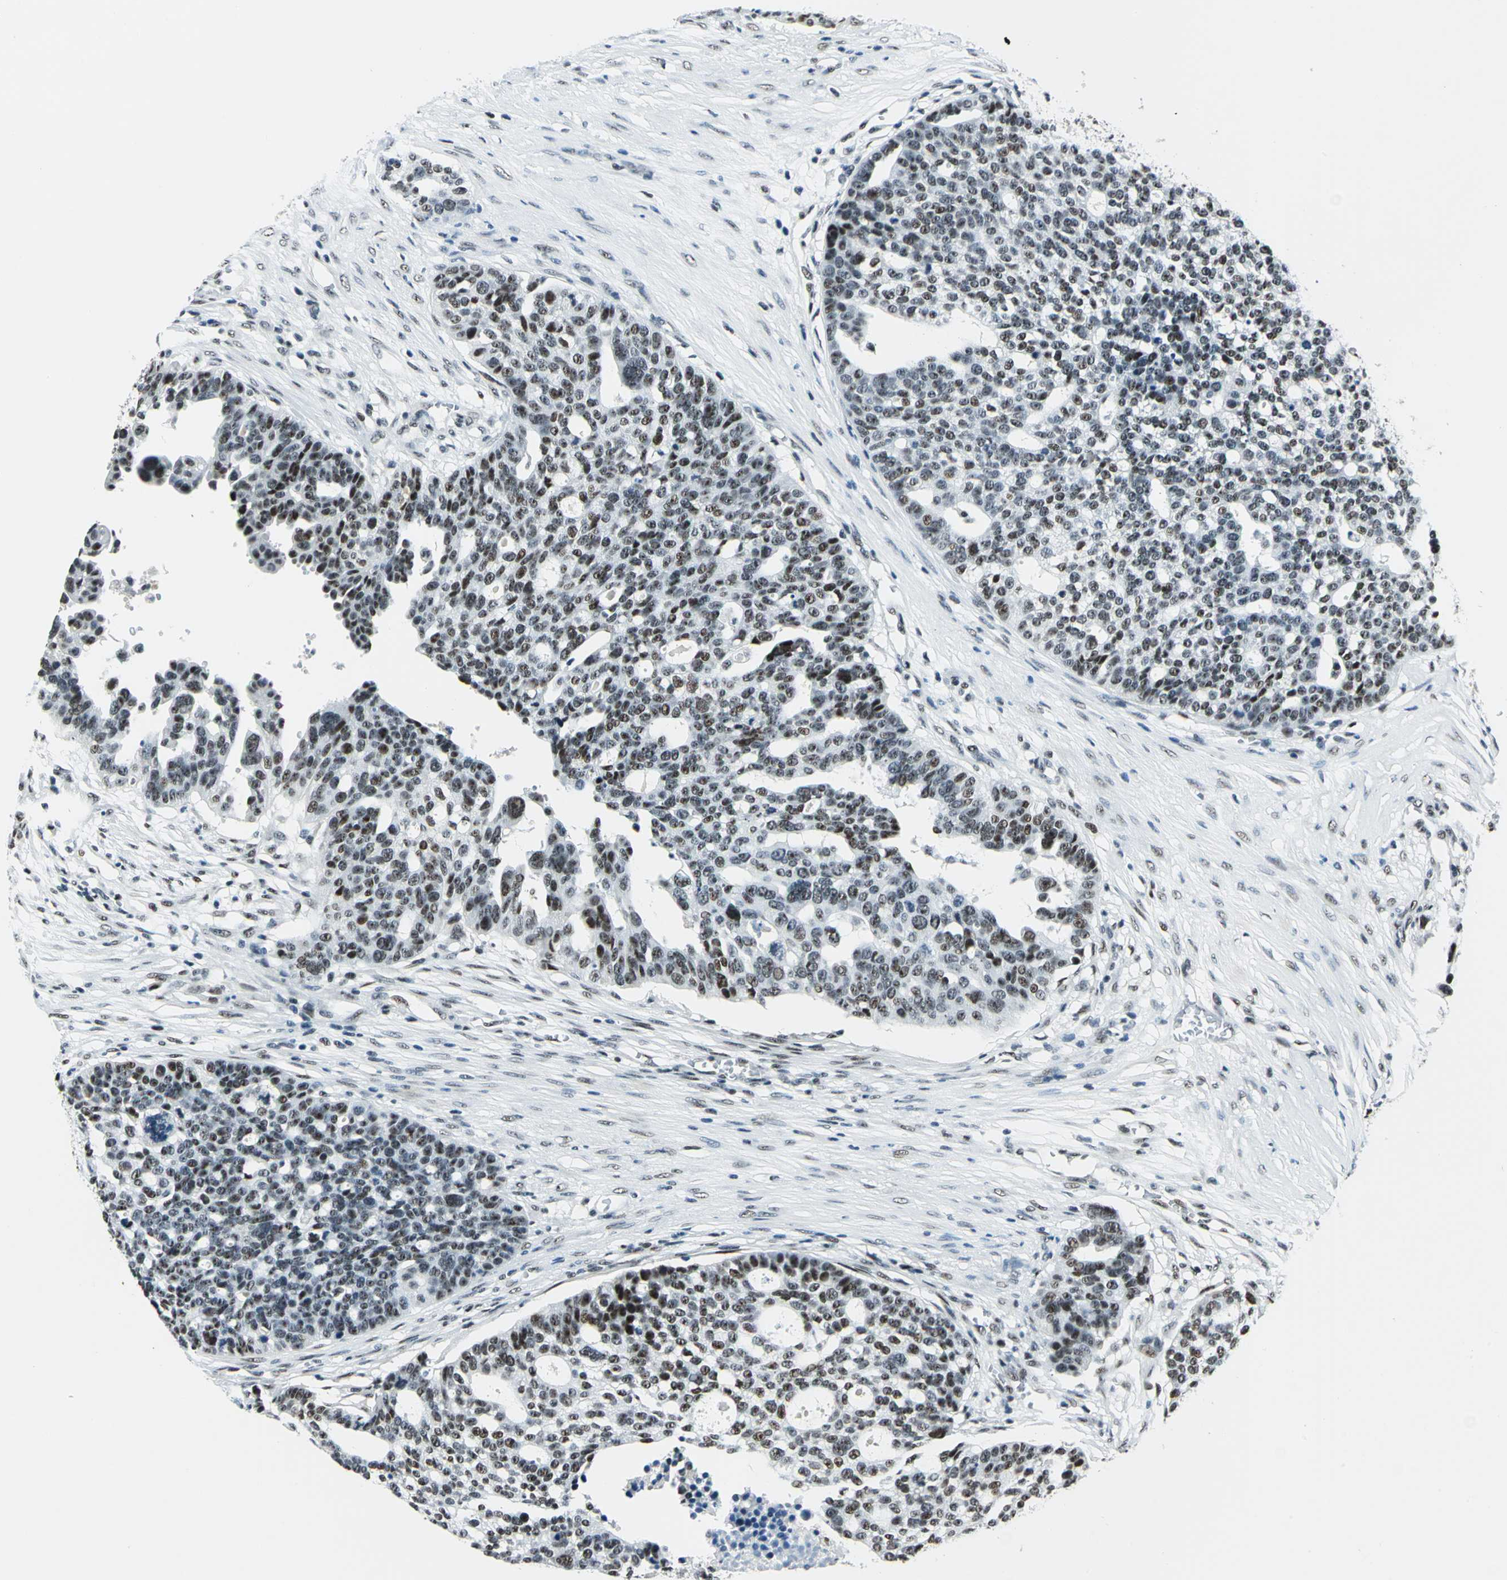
{"staining": {"intensity": "strong", "quantity": ">75%", "location": "nuclear"}, "tissue": "ovarian cancer", "cell_type": "Tumor cells", "image_type": "cancer", "snomed": [{"axis": "morphology", "description": "Cystadenocarcinoma, serous, NOS"}, {"axis": "topography", "description": "Ovary"}], "caption": "Protein analysis of ovarian cancer tissue displays strong nuclear positivity in about >75% of tumor cells. The protein is stained brown, and the nuclei are stained in blue (DAB (3,3'-diaminobenzidine) IHC with brightfield microscopy, high magnification).", "gene": "KAT6B", "patient": {"sex": "female", "age": 59}}